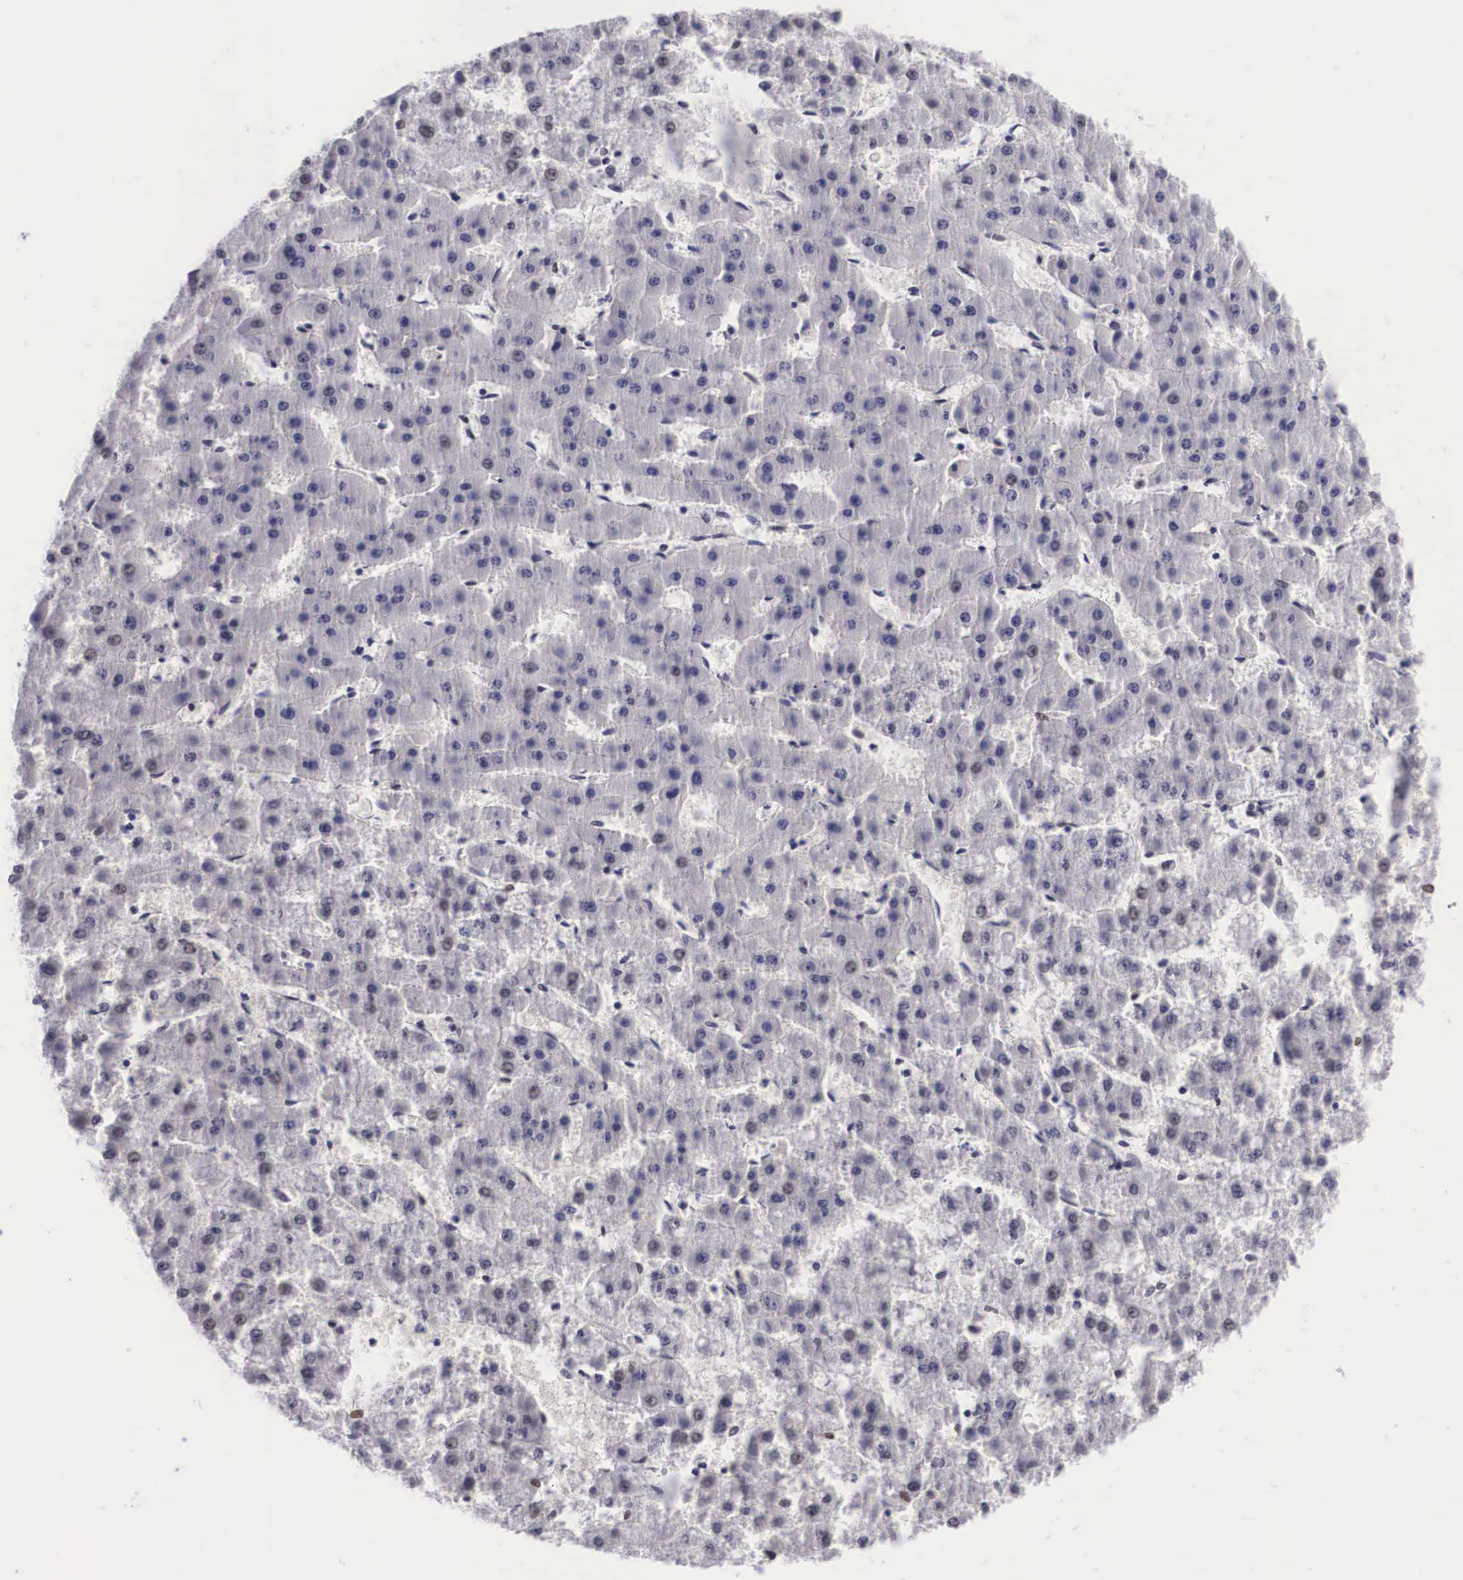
{"staining": {"intensity": "negative", "quantity": "none", "location": "none"}, "tissue": "liver cancer", "cell_type": "Tumor cells", "image_type": "cancer", "snomed": [{"axis": "morphology", "description": "Carcinoma, Hepatocellular, NOS"}, {"axis": "topography", "description": "Liver"}], "caption": "This is an IHC micrograph of human hepatocellular carcinoma (liver). There is no expression in tumor cells.", "gene": "OTX2", "patient": {"sex": "female", "age": 52}}